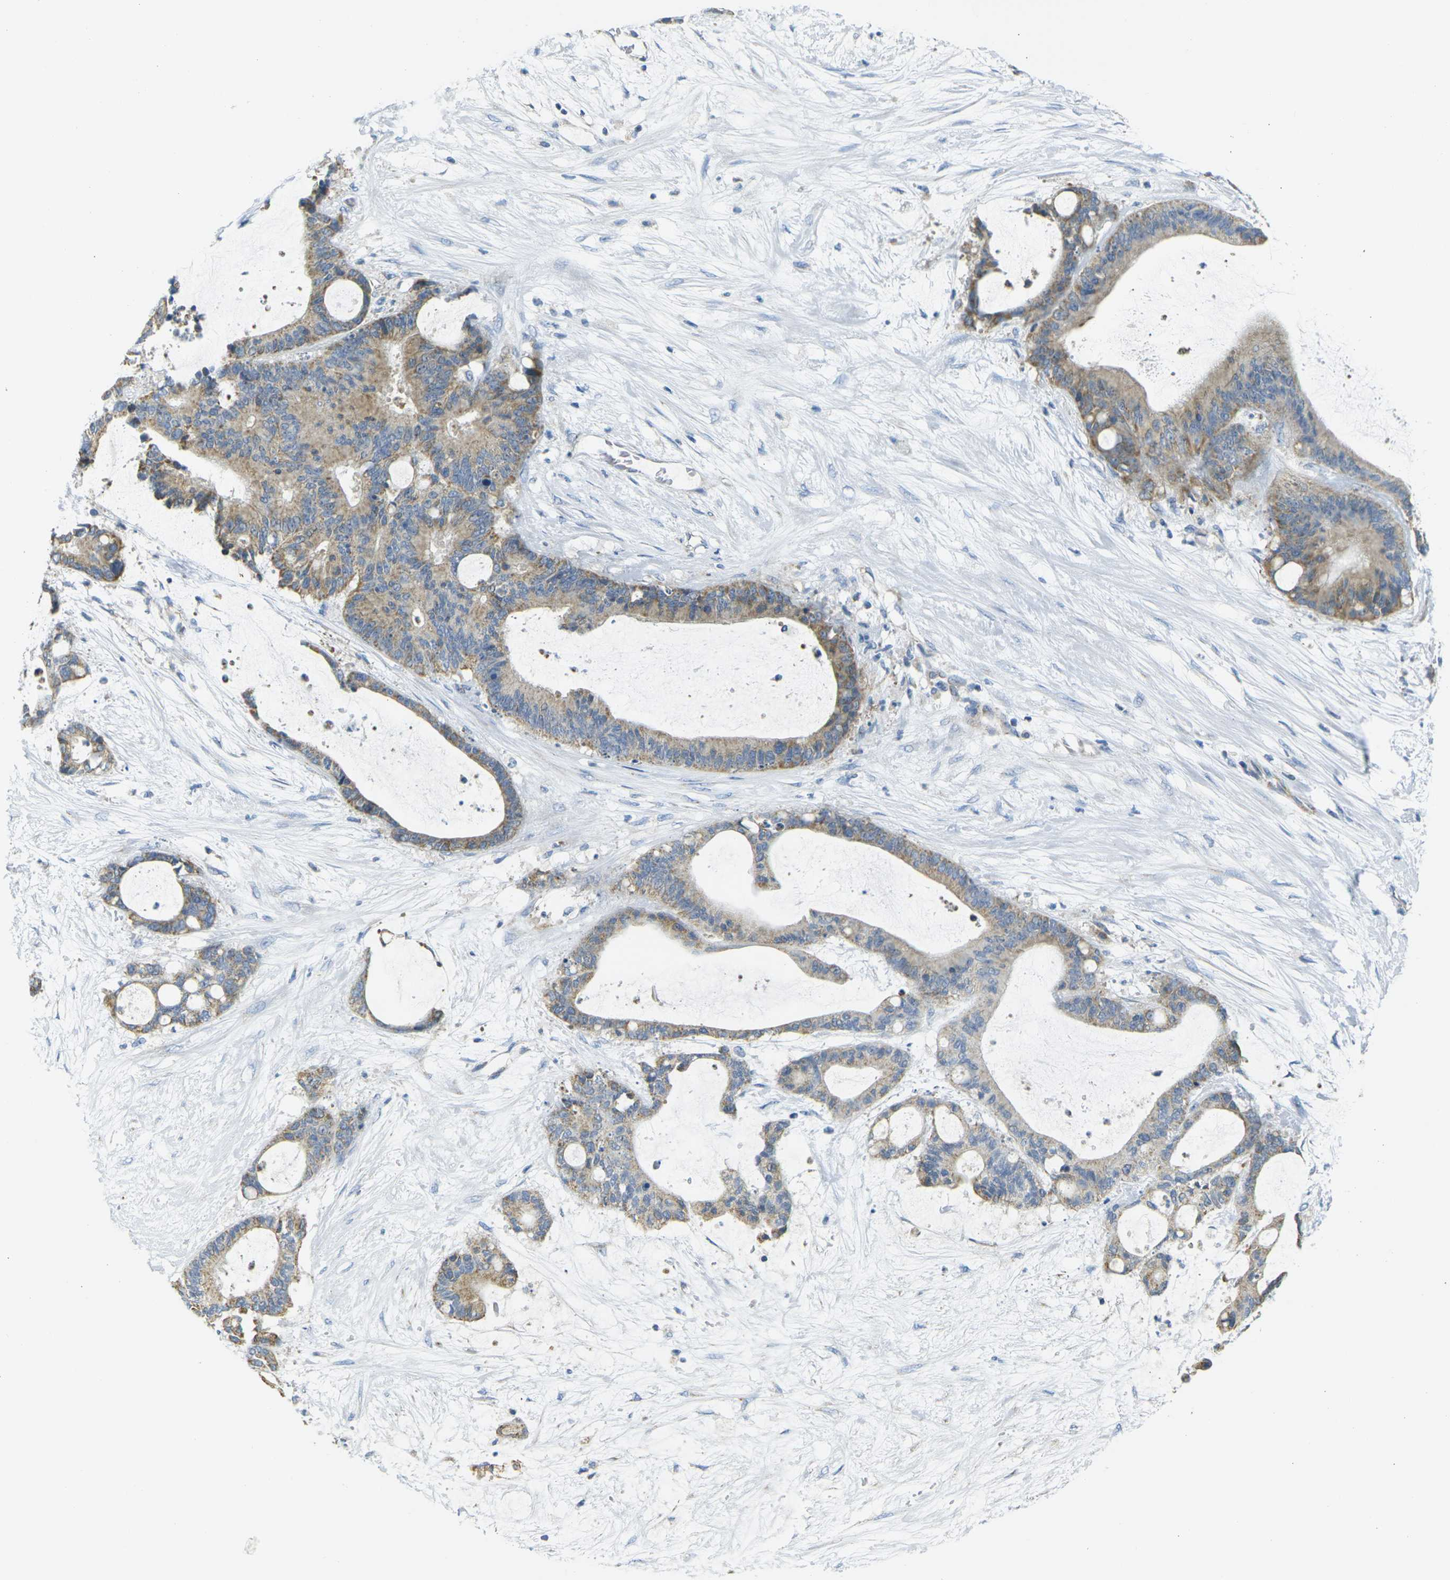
{"staining": {"intensity": "moderate", "quantity": ">75%", "location": "cytoplasmic/membranous"}, "tissue": "liver cancer", "cell_type": "Tumor cells", "image_type": "cancer", "snomed": [{"axis": "morphology", "description": "Cholangiocarcinoma"}, {"axis": "topography", "description": "Liver"}], "caption": "Tumor cells show medium levels of moderate cytoplasmic/membranous positivity in about >75% of cells in liver cholangiocarcinoma.", "gene": "PARD6B", "patient": {"sex": "female", "age": 73}}